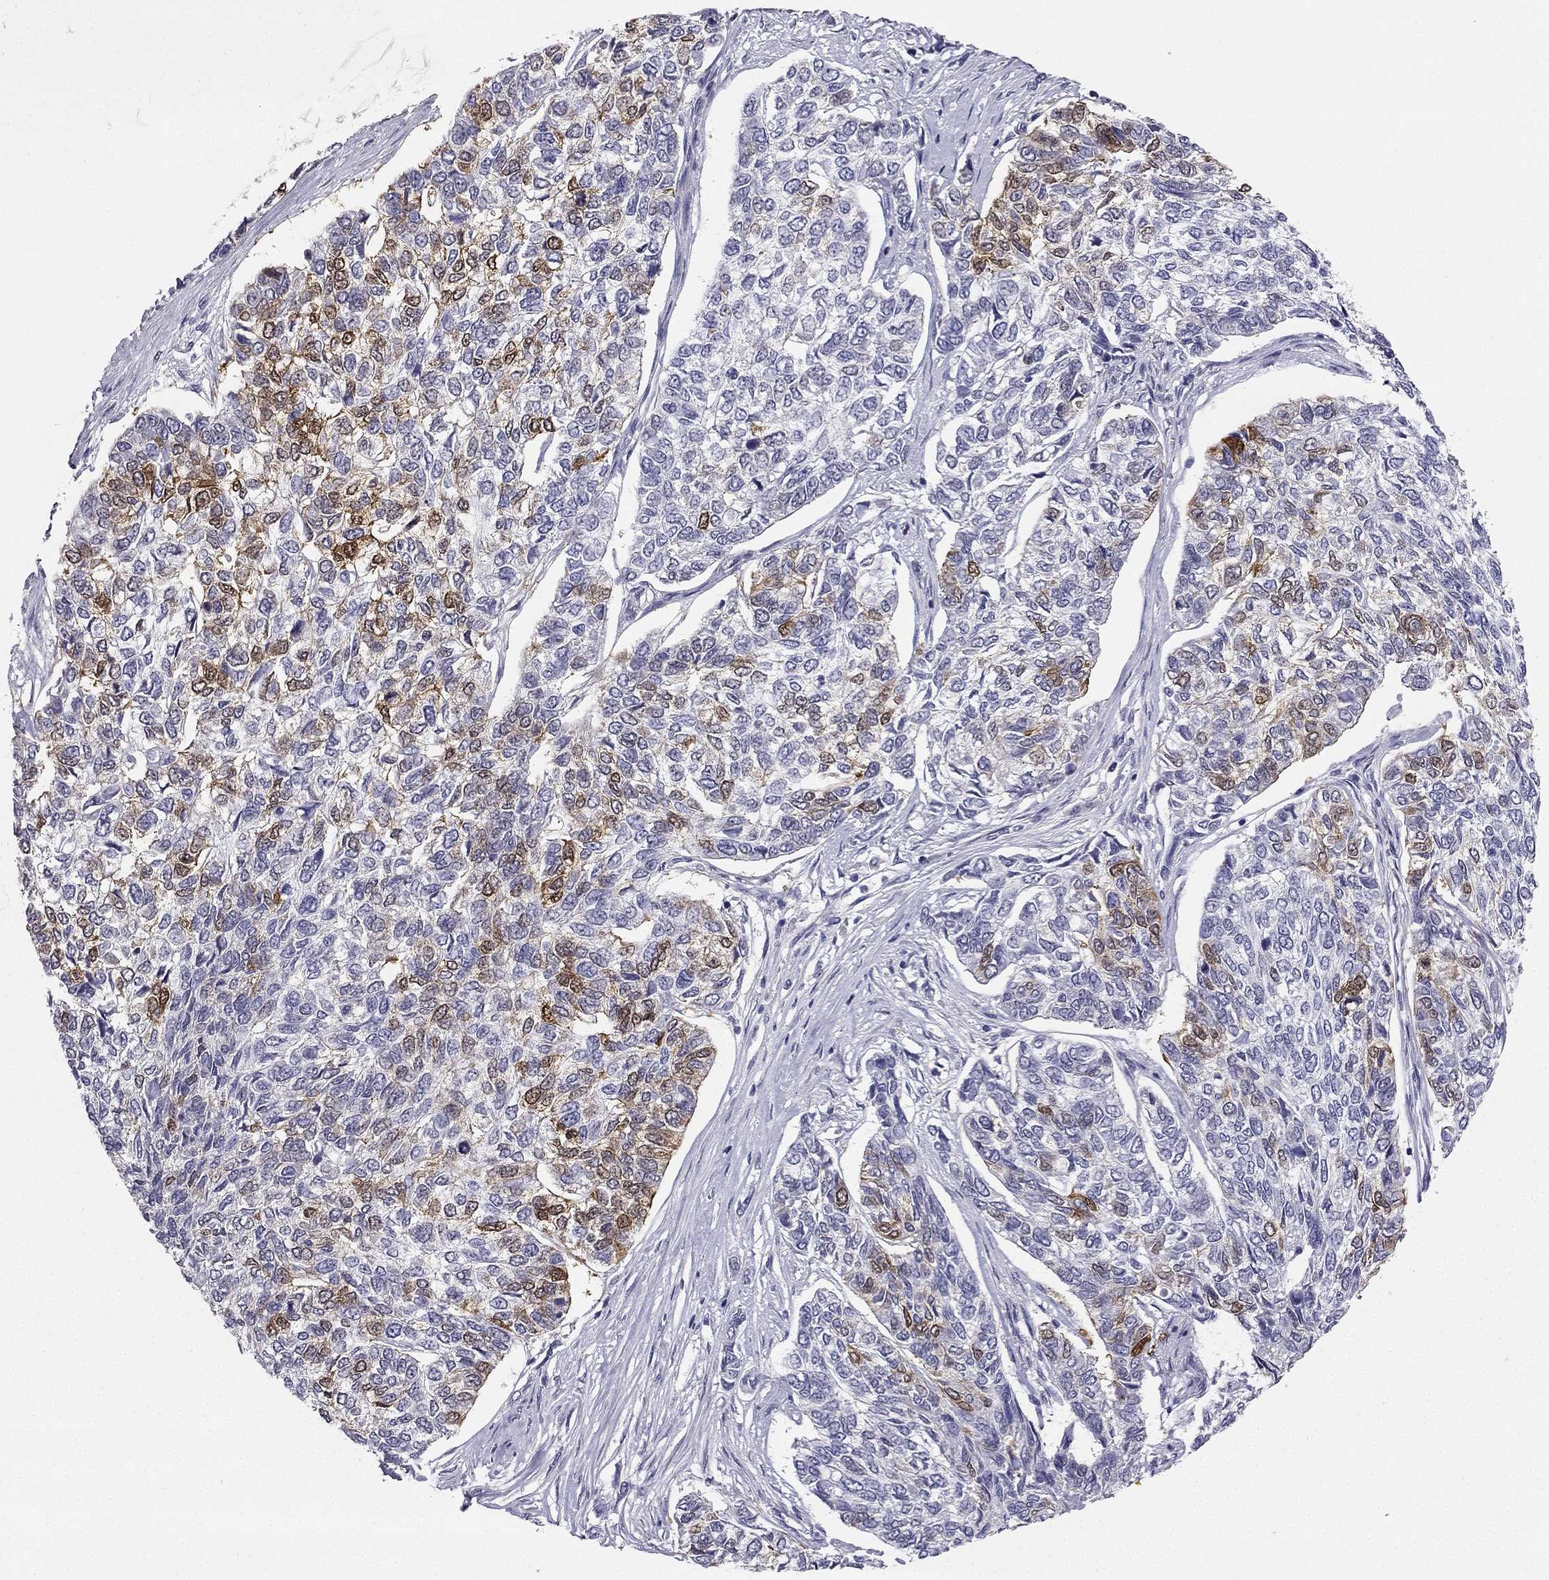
{"staining": {"intensity": "strong", "quantity": "<25%", "location": "cytoplasmic/membranous,nuclear"}, "tissue": "skin cancer", "cell_type": "Tumor cells", "image_type": "cancer", "snomed": [{"axis": "morphology", "description": "Basal cell carcinoma"}, {"axis": "topography", "description": "Skin"}], "caption": "Brown immunohistochemical staining in skin cancer (basal cell carcinoma) shows strong cytoplasmic/membranous and nuclear positivity in about <25% of tumor cells. (brown staining indicates protein expression, while blue staining denotes nuclei).", "gene": "CALB2", "patient": {"sex": "female", "age": 65}}